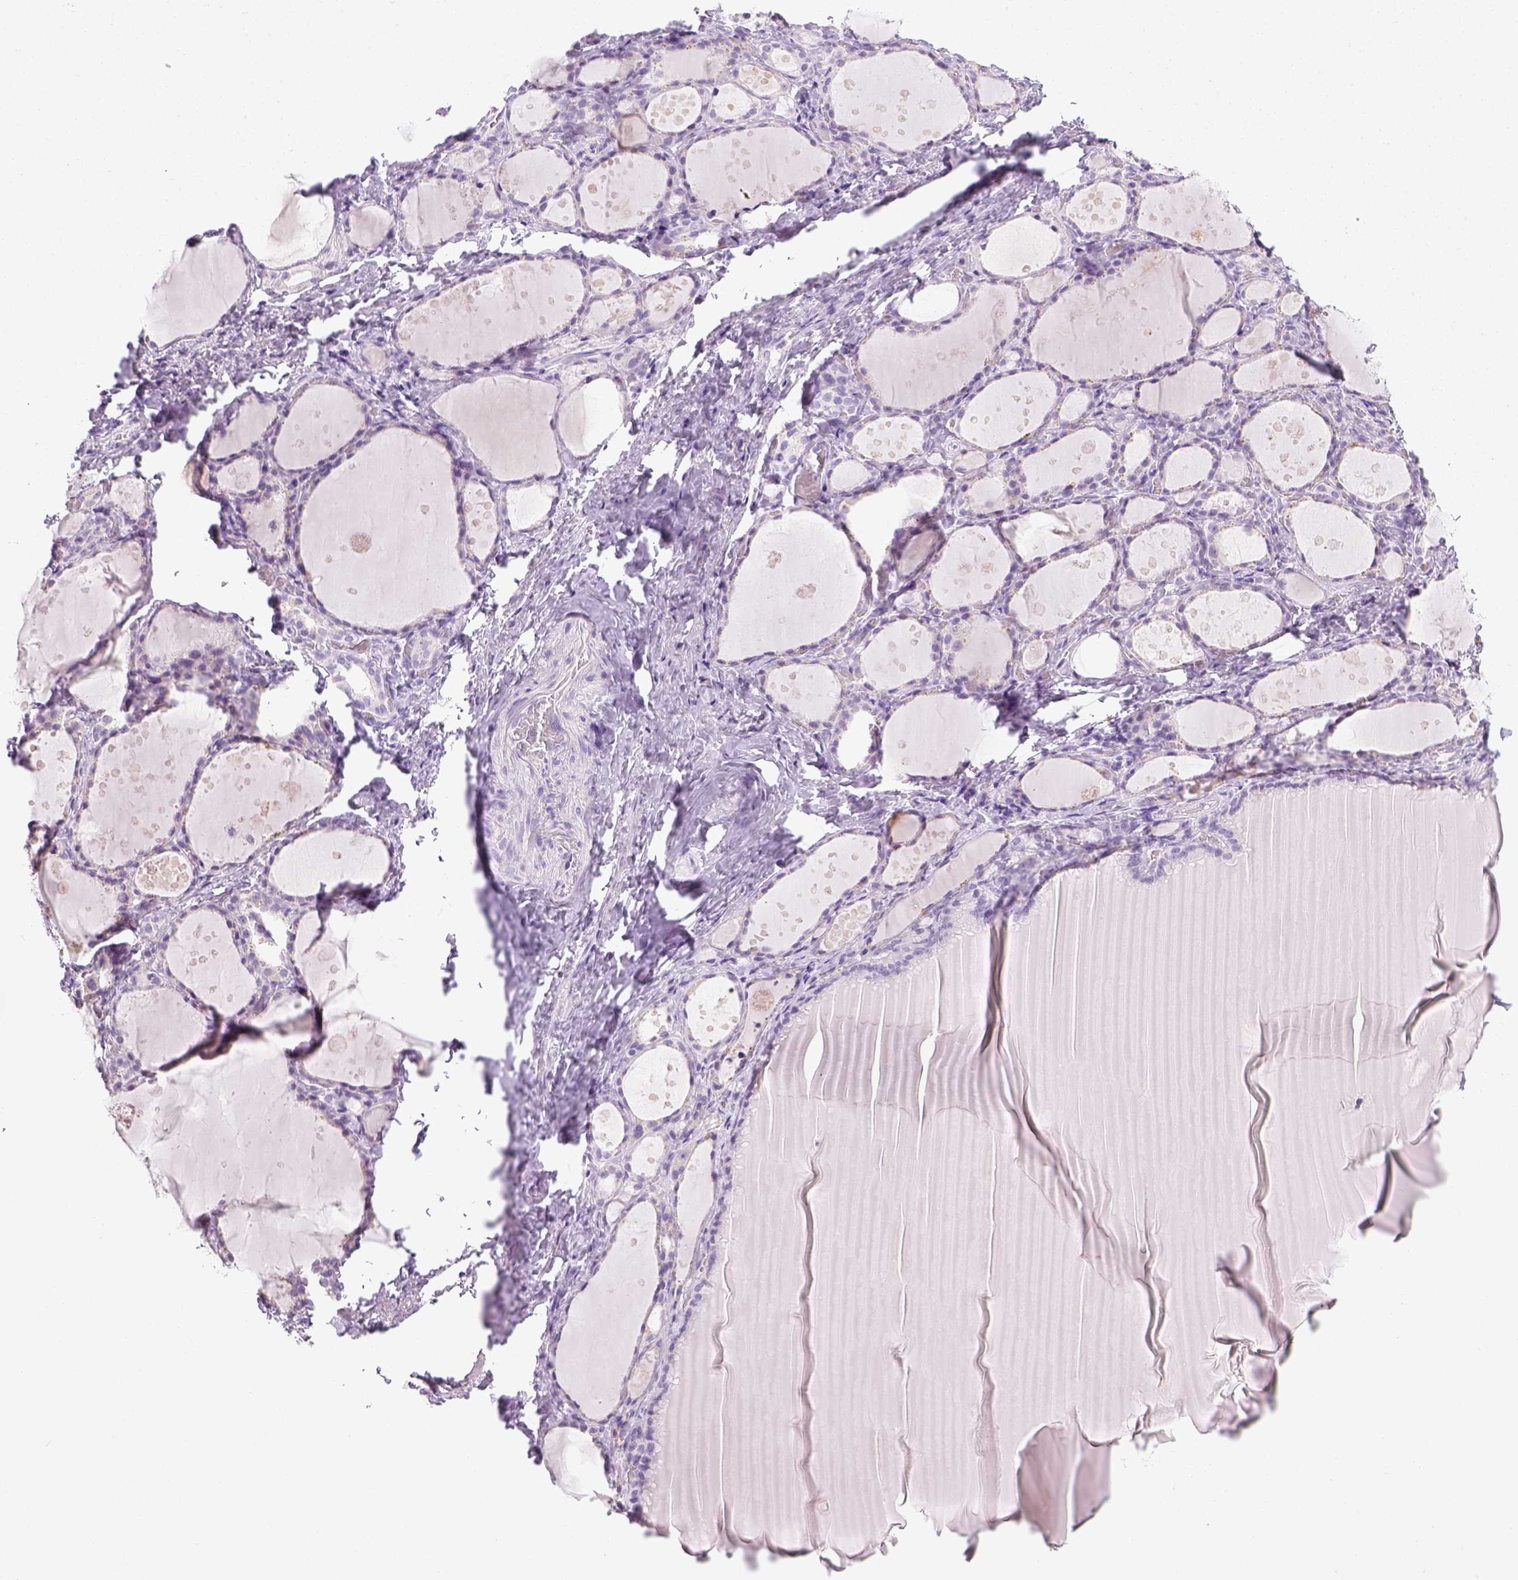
{"staining": {"intensity": "negative", "quantity": "none", "location": "none"}, "tissue": "thyroid gland", "cell_type": "Glandular cells", "image_type": "normal", "snomed": [{"axis": "morphology", "description": "Normal tissue, NOS"}, {"axis": "topography", "description": "Thyroid gland"}], "caption": "Immunohistochemical staining of unremarkable human thyroid gland demonstrates no significant expression in glandular cells. (Stains: DAB (3,3'-diaminobenzidine) immunohistochemistry with hematoxylin counter stain, Microscopy: brightfield microscopy at high magnification).", "gene": "LGSN", "patient": {"sex": "male", "age": 68}}